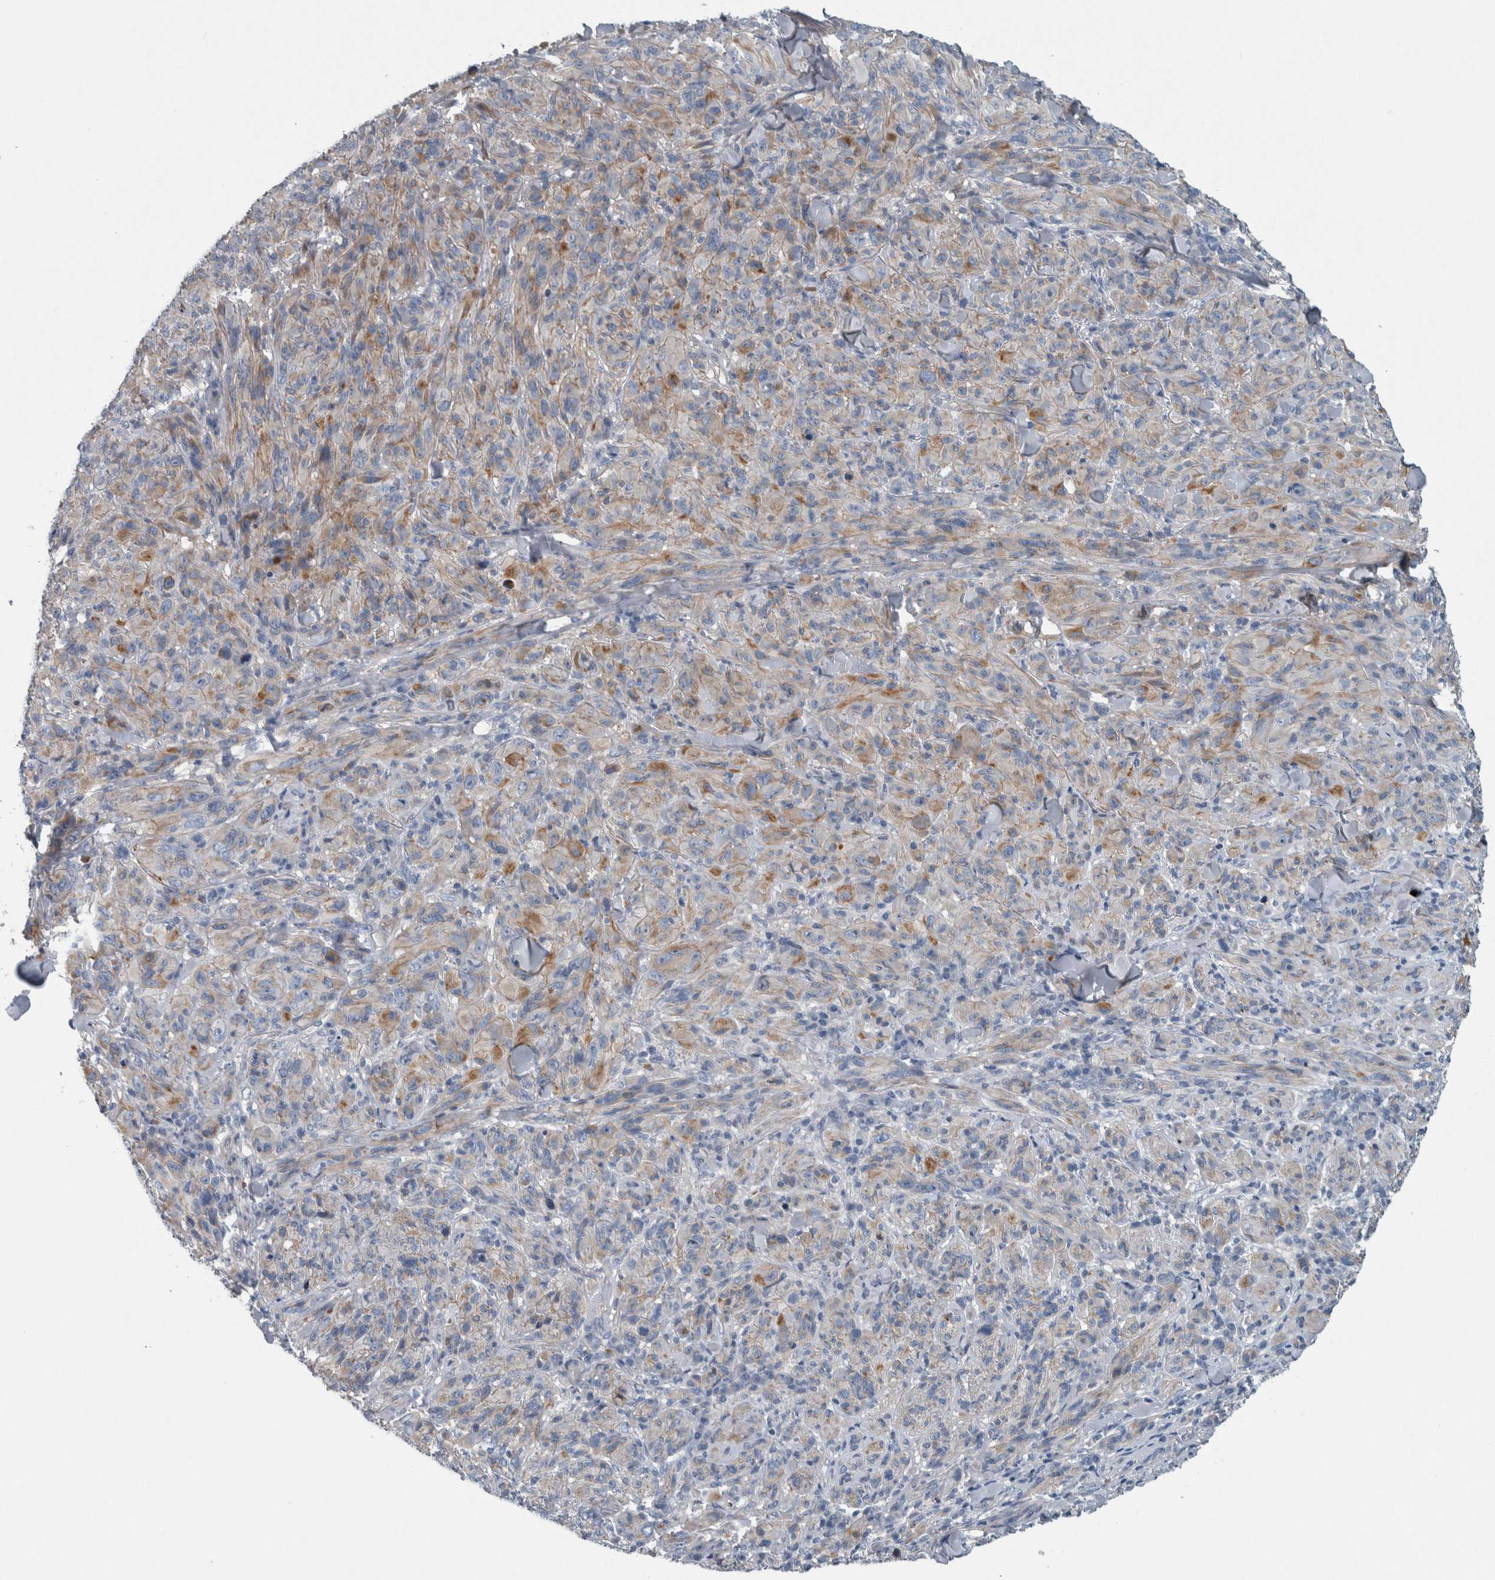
{"staining": {"intensity": "moderate", "quantity": "25%-75%", "location": "cytoplasmic/membranous"}, "tissue": "melanoma", "cell_type": "Tumor cells", "image_type": "cancer", "snomed": [{"axis": "morphology", "description": "Malignant melanoma, NOS"}, {"axis": "topography", "description": "Skin of head"}], "caption": "This is a photomicrograph of IHC staining of melanoma, which shows moderate expression in the cytoplasmic/membranous of tumor cells.", "gene": "SERPINC1", "patient": {"sex": "male", "age": 96}}